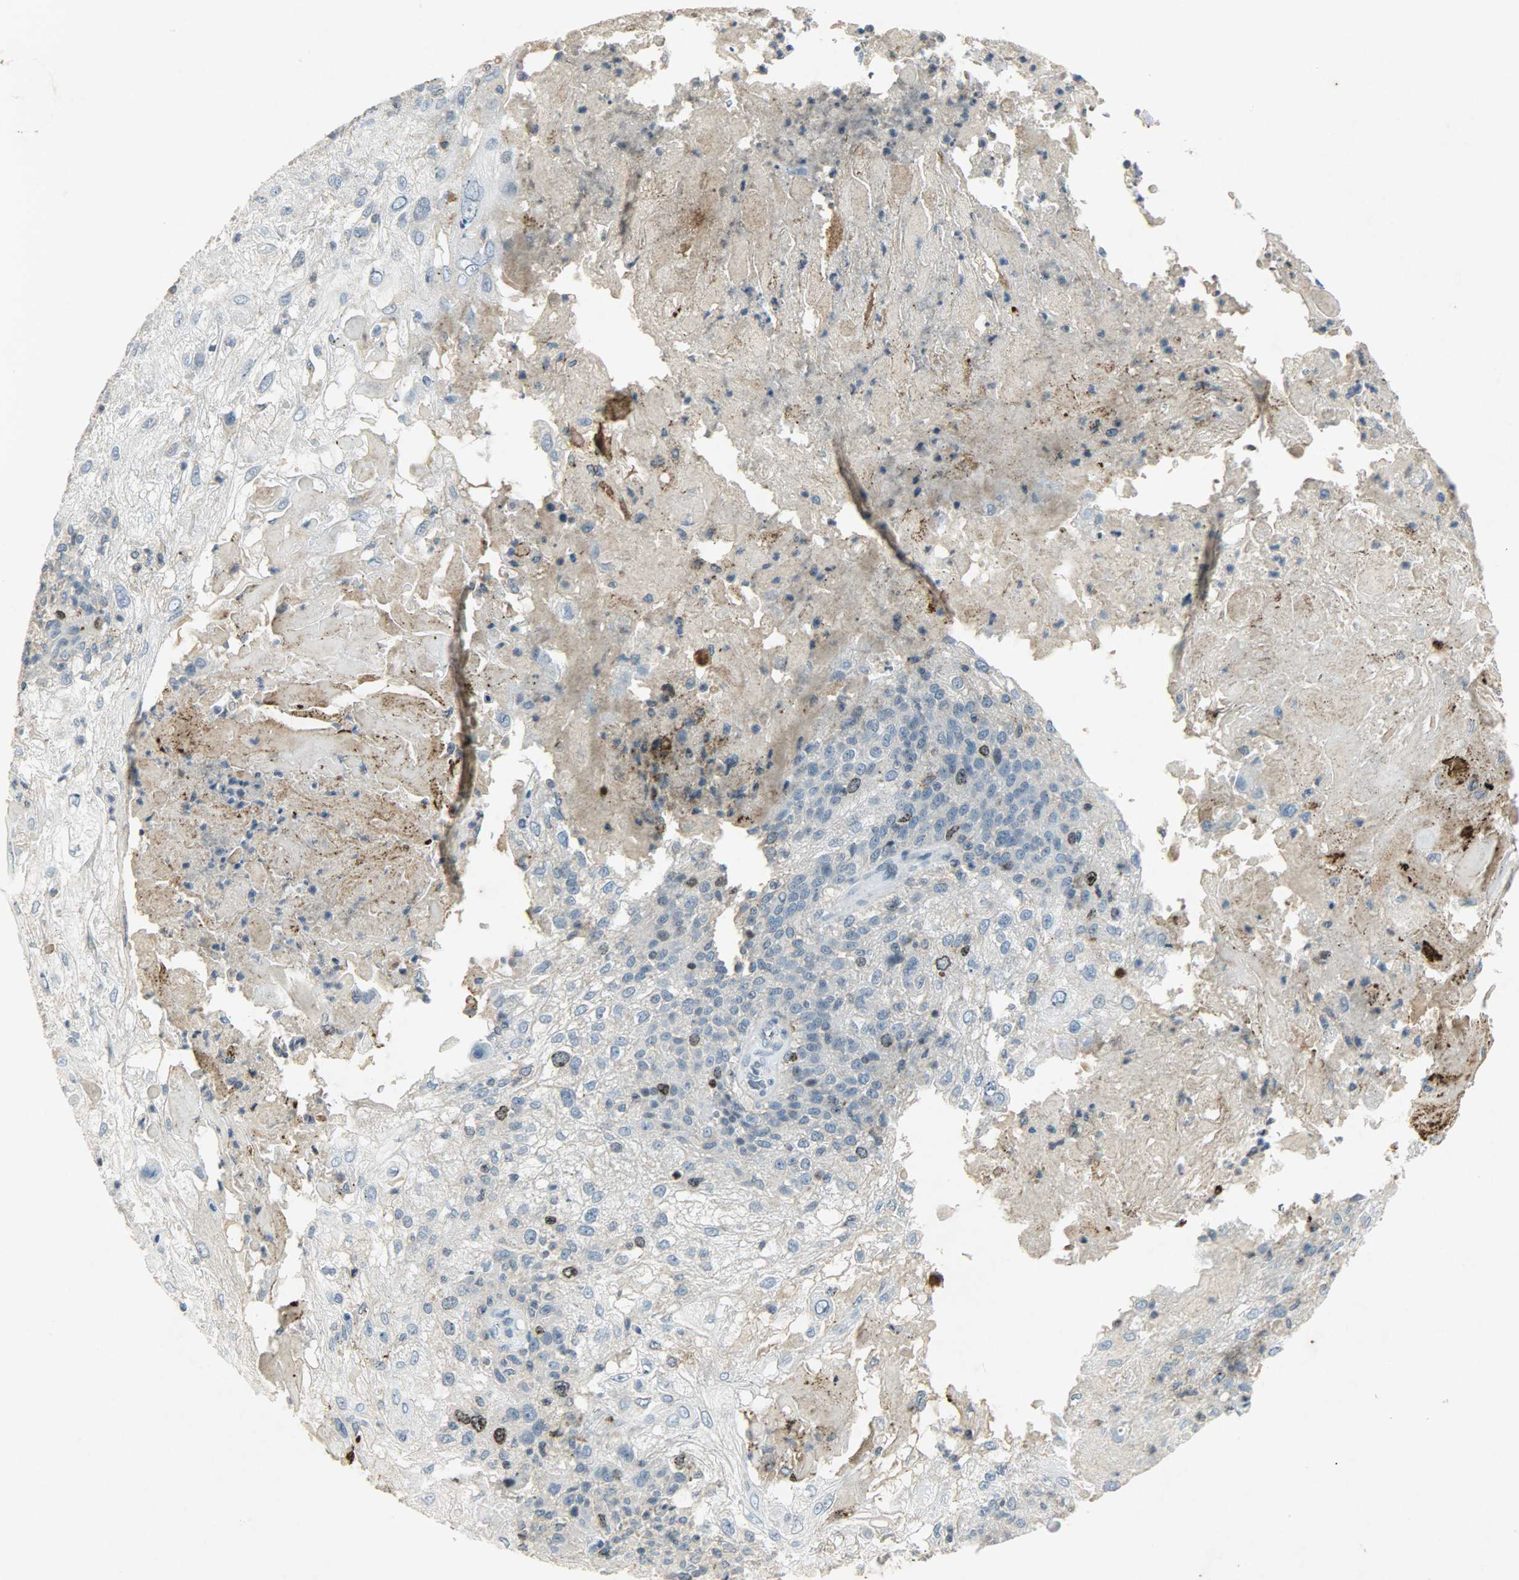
{"staining": {"intensity": "moderate", "quantity": "<25%", "location": "nuclear"}, "tissue": "skin cancer", "cell_type": "Tumor cells", "image_type": "cancer", "snomed": [{"axis": "morphology", "description": "Normal tissue, NOS"}, {"axis": "morphology", "description": "Squamous cell carcinoma, NOS"}, {"axis": "topography", "description": "Skin"}], "caption": "This photomicrograph shows immunohistochemistry staining of skin squamous cell carcinoma, with low moderate nuclear expression in approximately <25% of tumor cells.", "gene": "AURKB", "patient": {"sex": "female", "age": 83}}